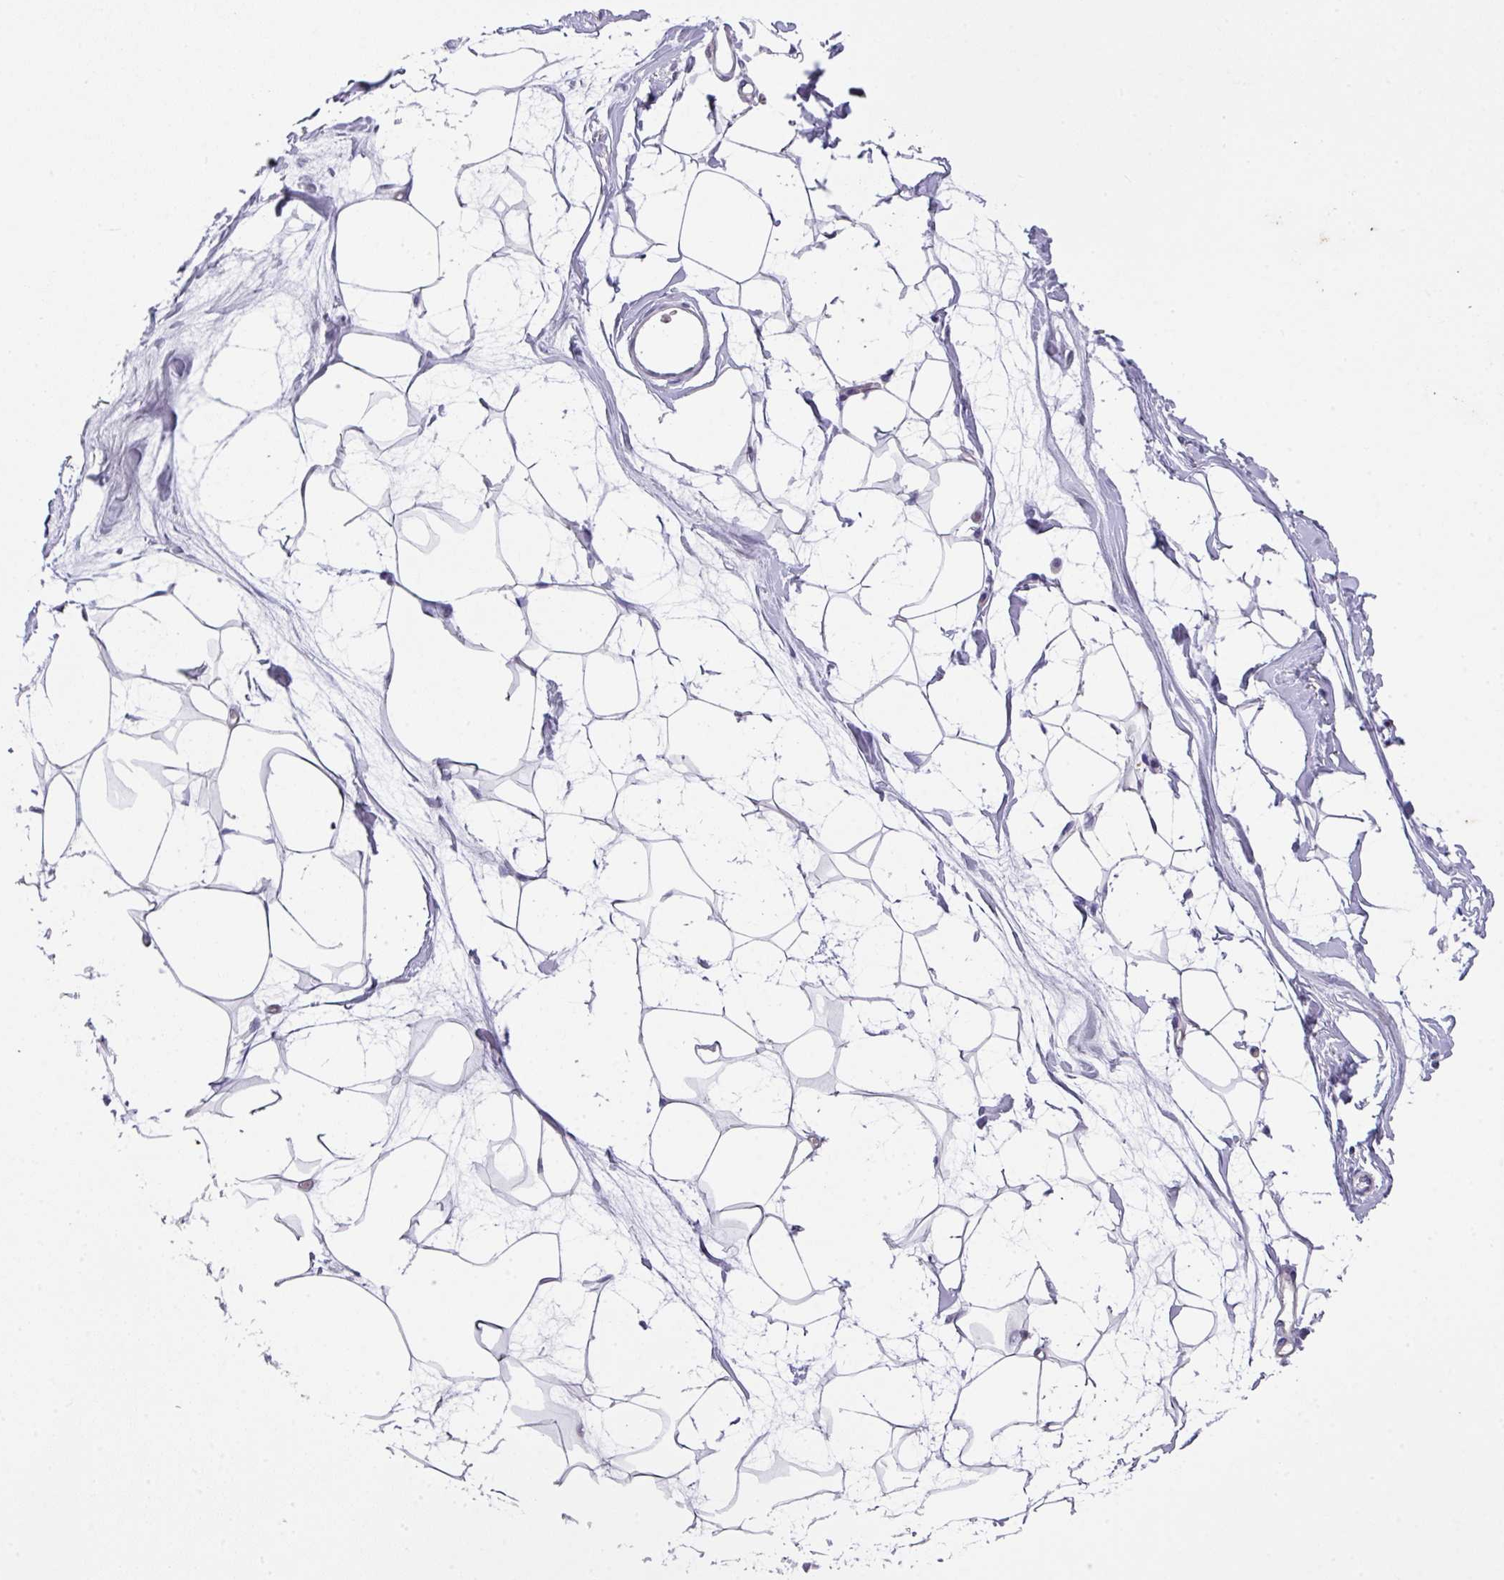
{"staining": {"intensity": "negative", "quantity": "none", "location": "none"}, "tissue": "breast", "cell_type": "Adipocytes", "image_type": "normal", "snomed": [{"axis": "morphology", "description": "Normal tissue, NOS"}, {"axis": "topography", "description": "Breast"}], "caption": "An image of breast stained for a protein demonstrates no brown staining in adipocytes. The staining was performed using DAB to visualize the protein expression in brown, while the nuclei were stained in blue with hematoxylin (Magnification: 20x).", "gene": "ZFP3", "patient": {"sex": "female", "age": 45}}